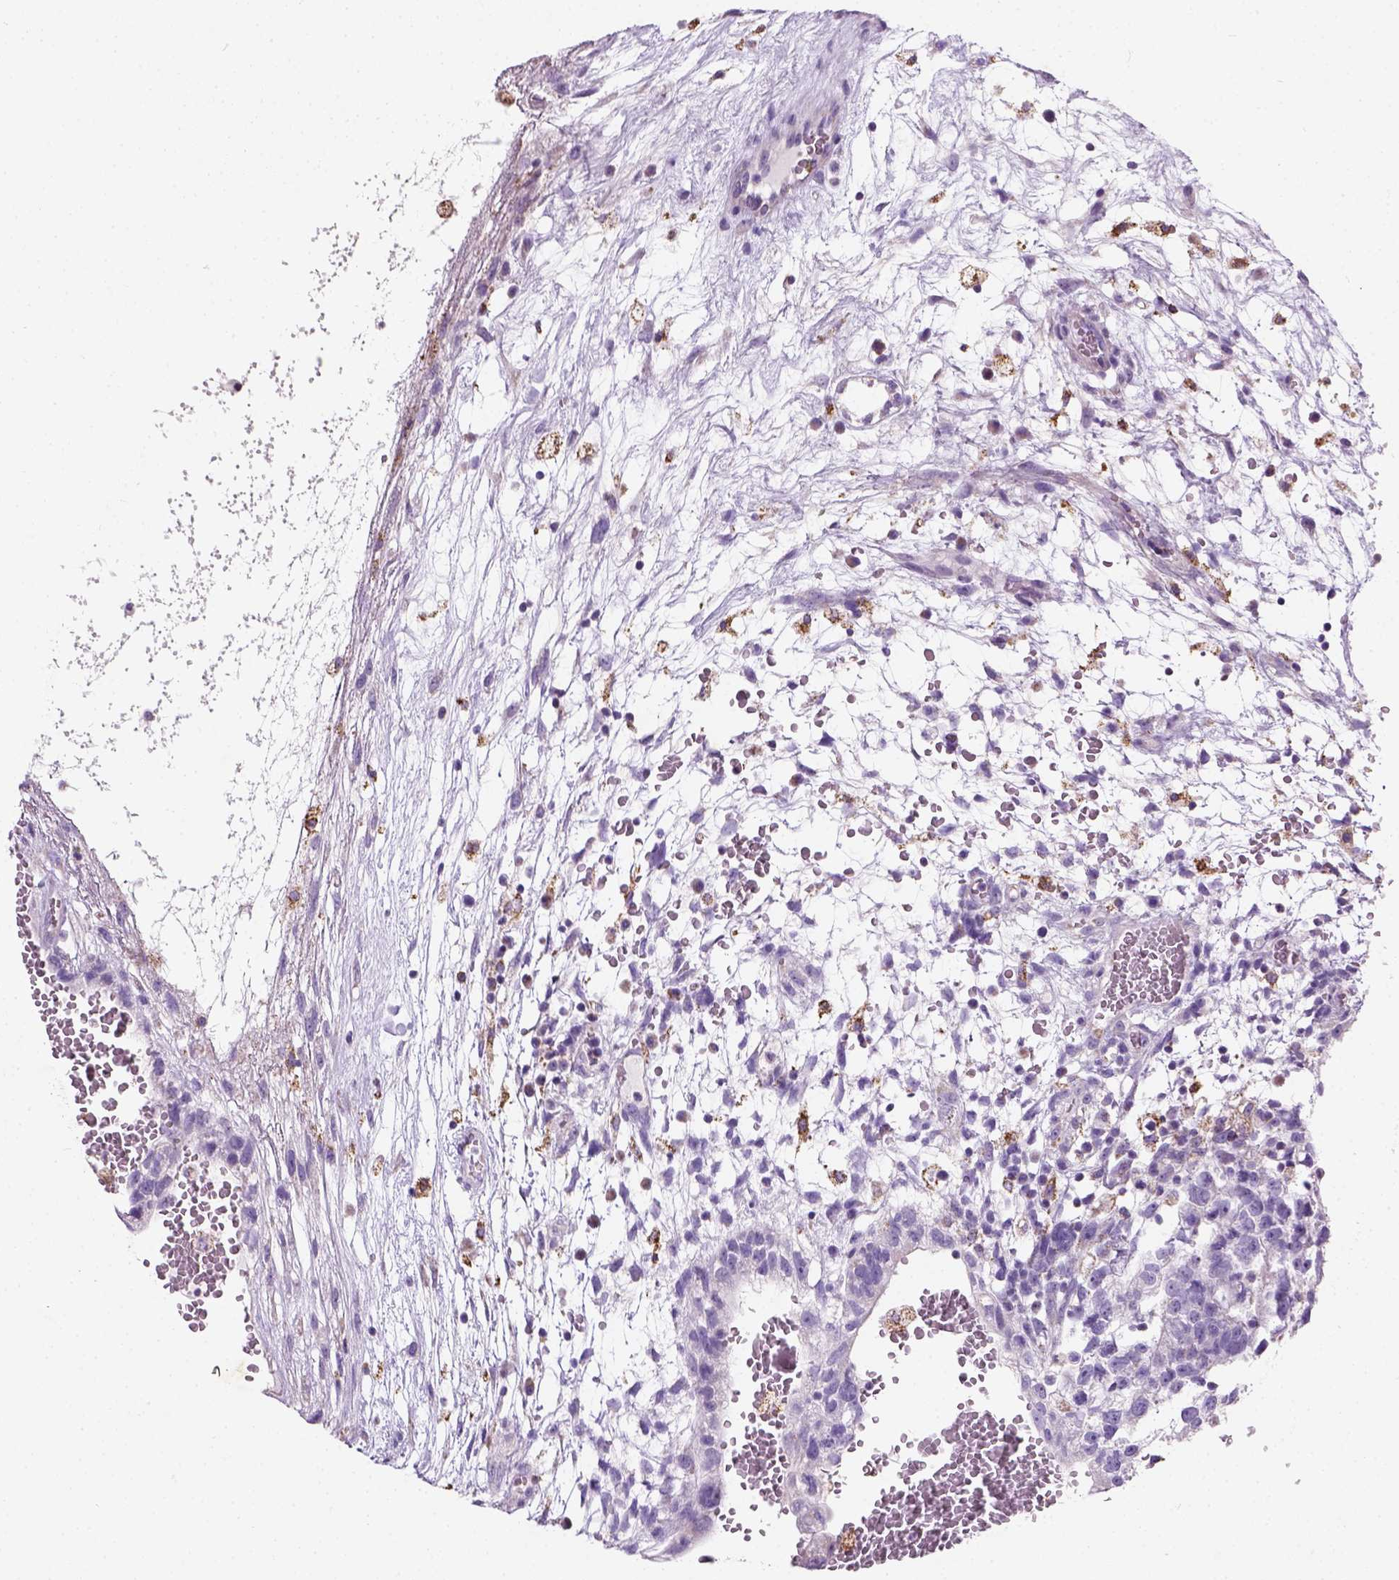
{"staining": {"intensity": "negative", "quantity": "none", "location": "none"}, "tissue": "testis cancer", "cell_type": "Tumor cells", "image_type": "cancer", "snomed": [{"axis": "morphology", "description": "Normal tissue, NOS"}, {"axis": "morphology", "description": "Carcinoma, Embryonal, NOS"}, {"axis": "topography", "description": "Testis"}], "caption": "This micrograph is of embryonal carcinoma (testis) stained with immunohistochemistry to label a protein in brown with the nuclei are counter-stained blue. There is no positivity in tumor cells.", "gene": "CHODL", "patient": {"sex": "male", "age": 32}}